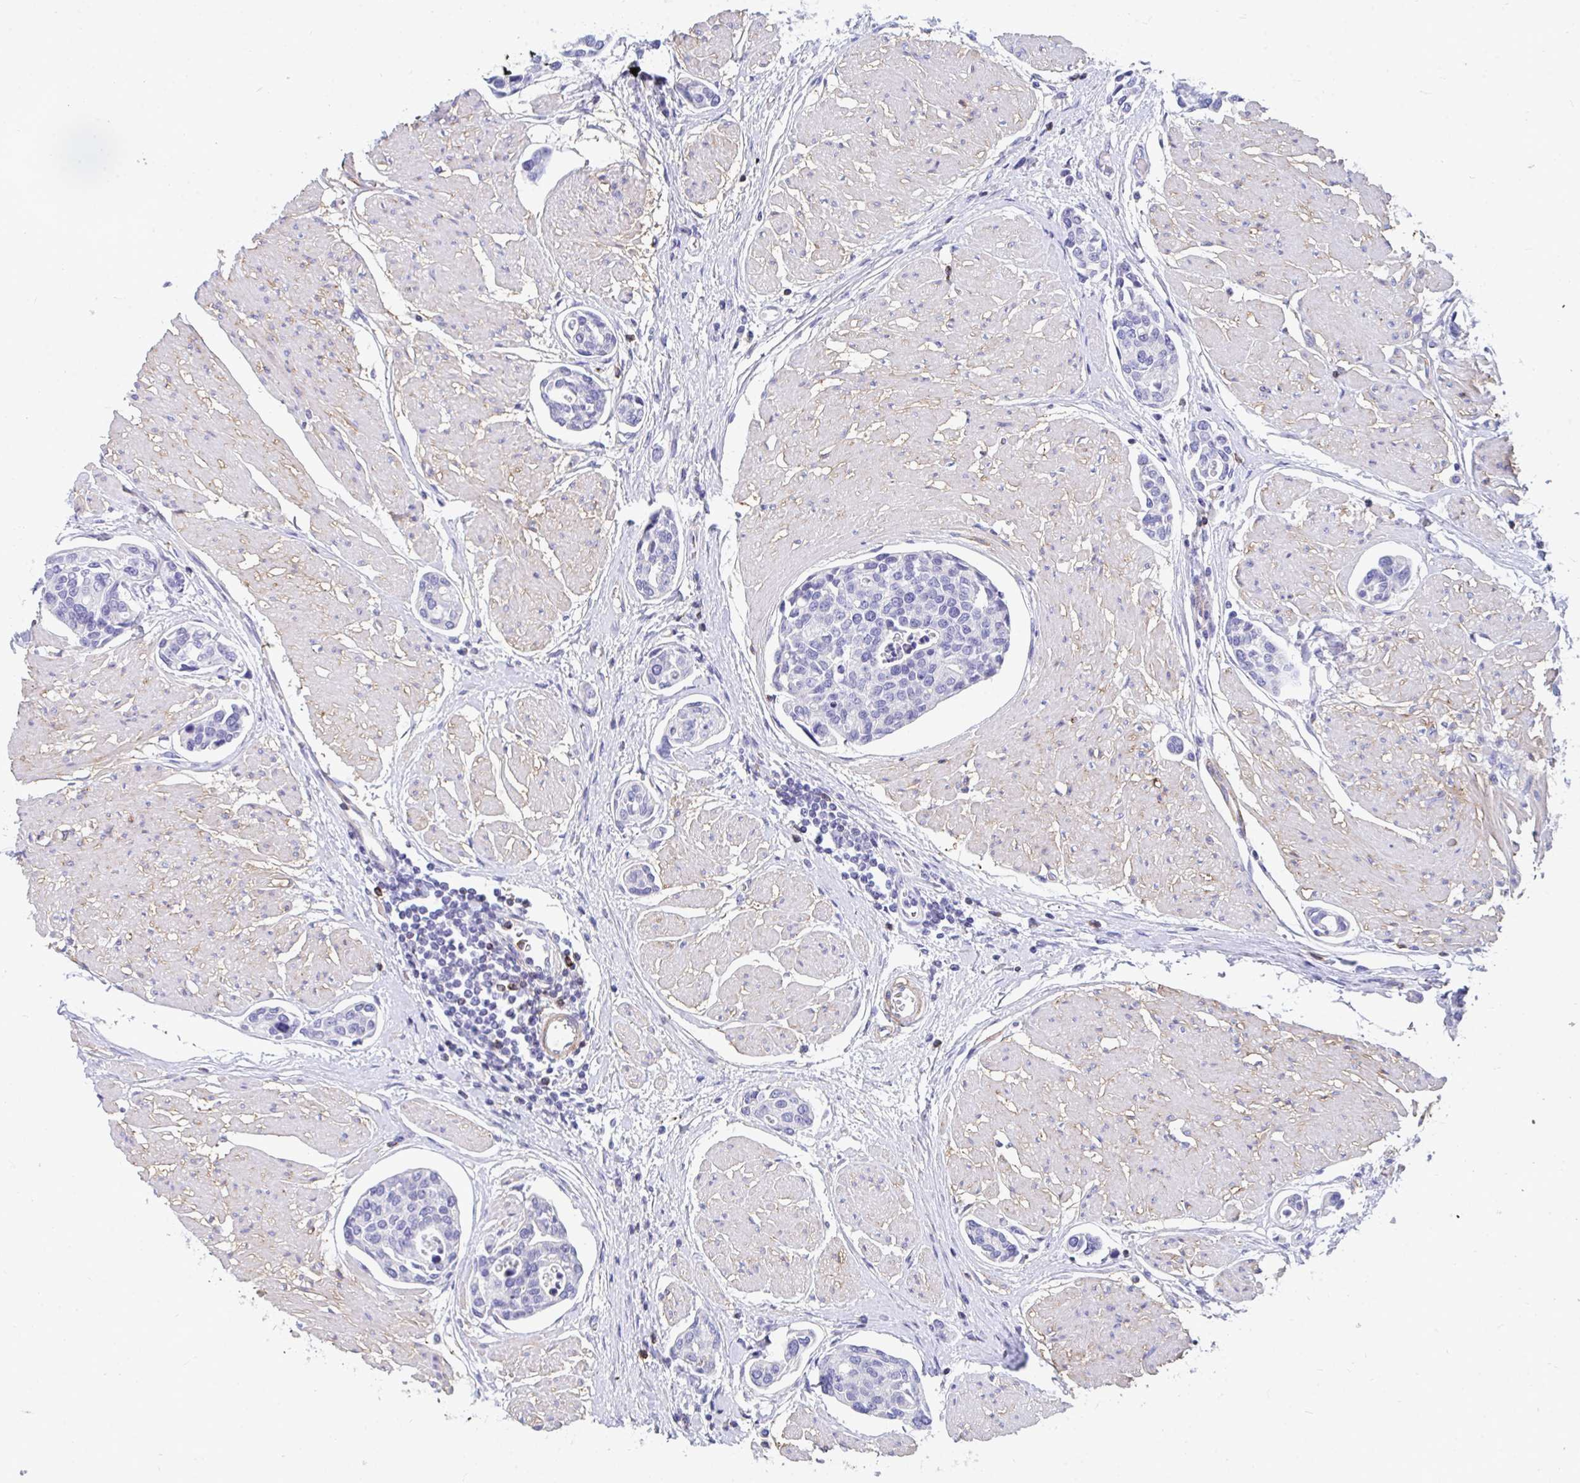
{"staining": {"intensity": "negative", "quantity": "none", "location": "none"}, "tissue": "urothelial cancer", "cell_type": "Tumor cells", "image_type": "cancer", "snomed": [{"axis": "morphology", "description": "Urothelial carcinoma, High grade"}, {"axis": "topography", "description": "Urinary bladder"}], "caption": "High power microscopy photomicrograph of an IHC micrograph of urothelial cancer, revealing no significant expression in tumor cells.", "gene": "CD7", "patient": {"sex": "male", "age": 78}}